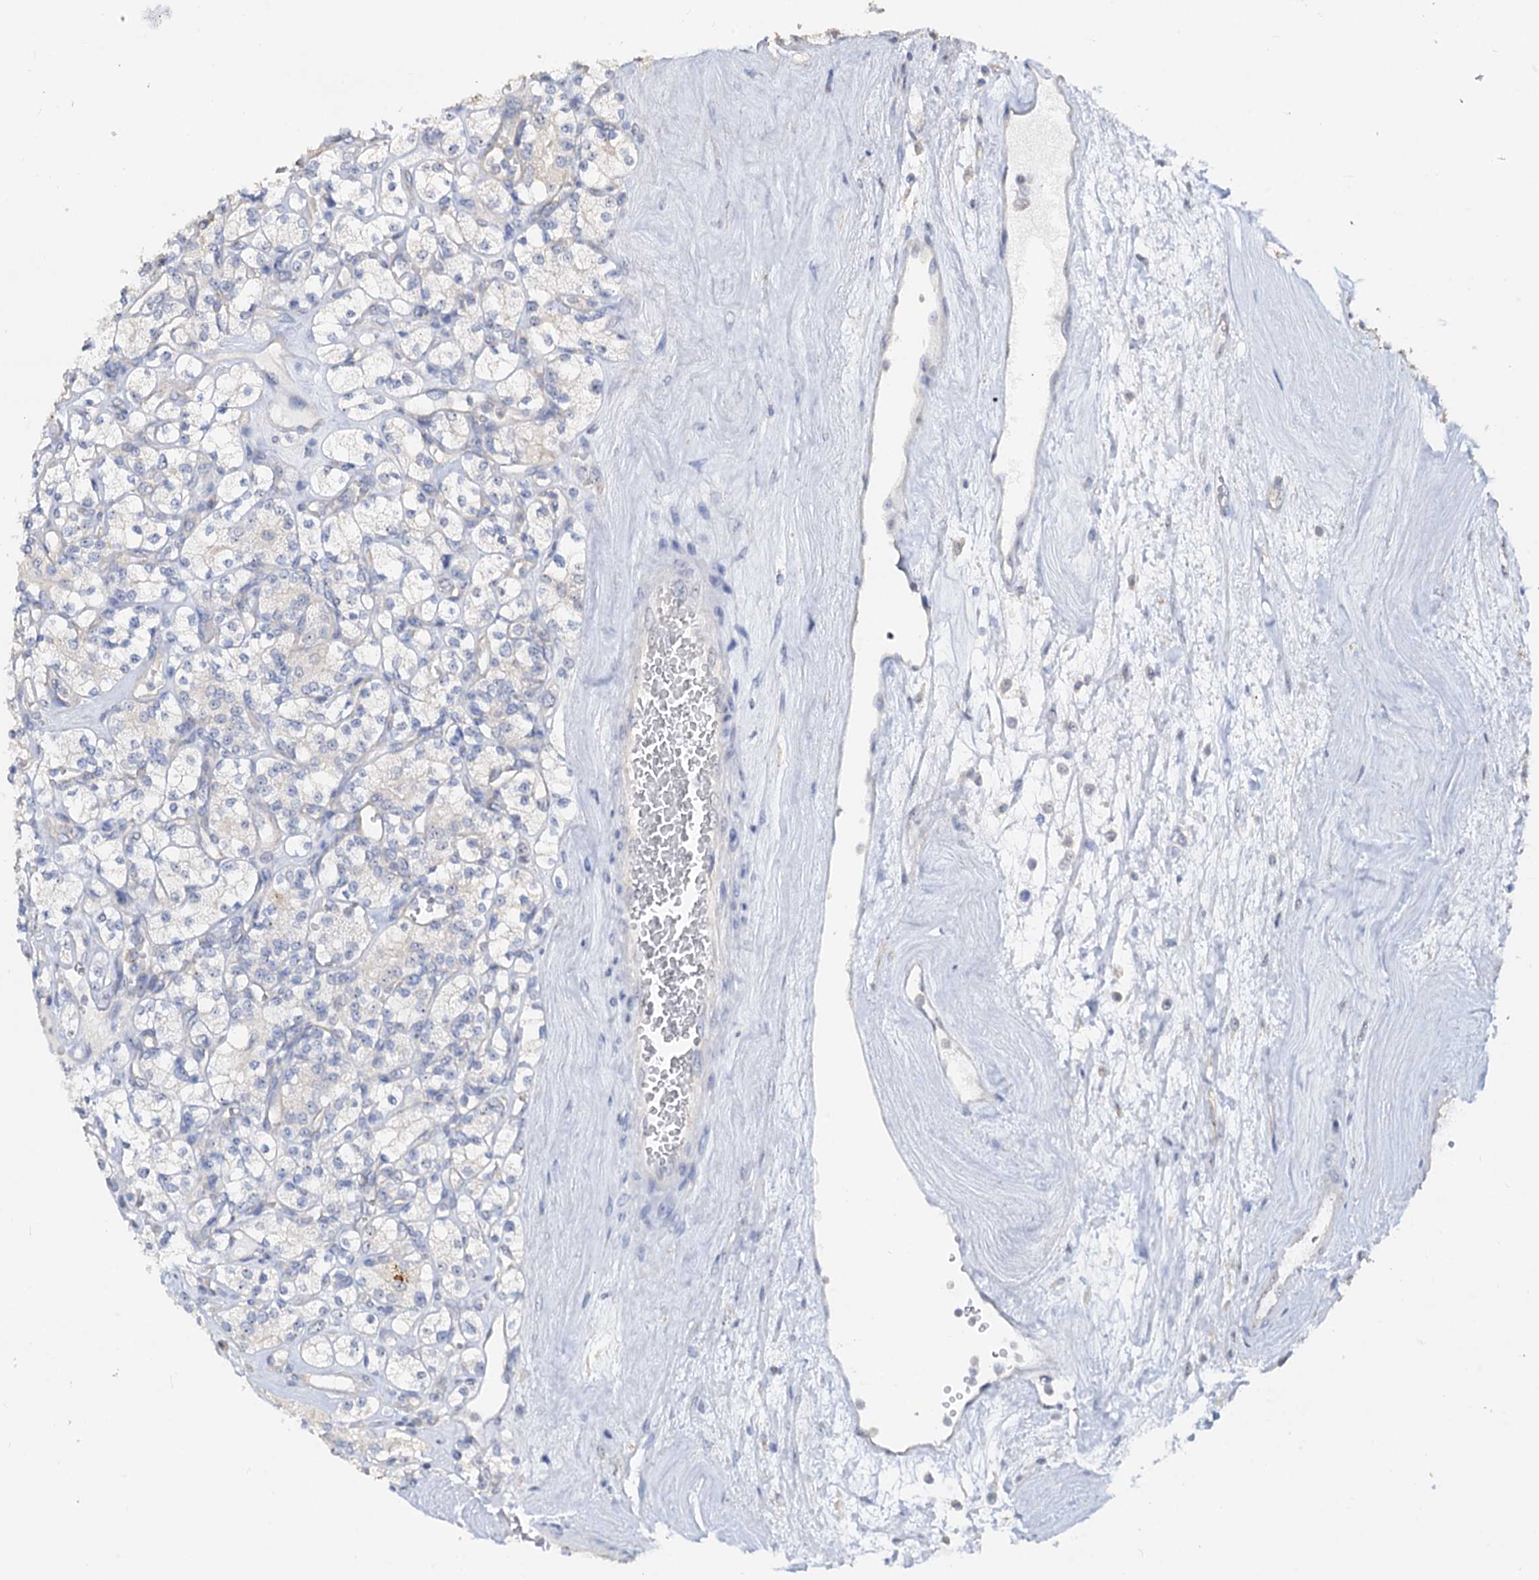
{"staining": {"intensity": "negative", "quantity": "none", "location": "none"}, "tissue": "renal cancer", "cell_type": "Tumor cells", "image_type": "cancer", "snomed": [{"axis": "morphology", "description": "Adenocarcinoma, NOS"}, {"axis": "topography", "description": "Kidney"}], "caption": "Adenocarcinoma (renal) stained for a protein using IHC demonstrates no staining tumor cells.", "gene": "C2CD3", "patient": {"sex": "male", "age": 77}}